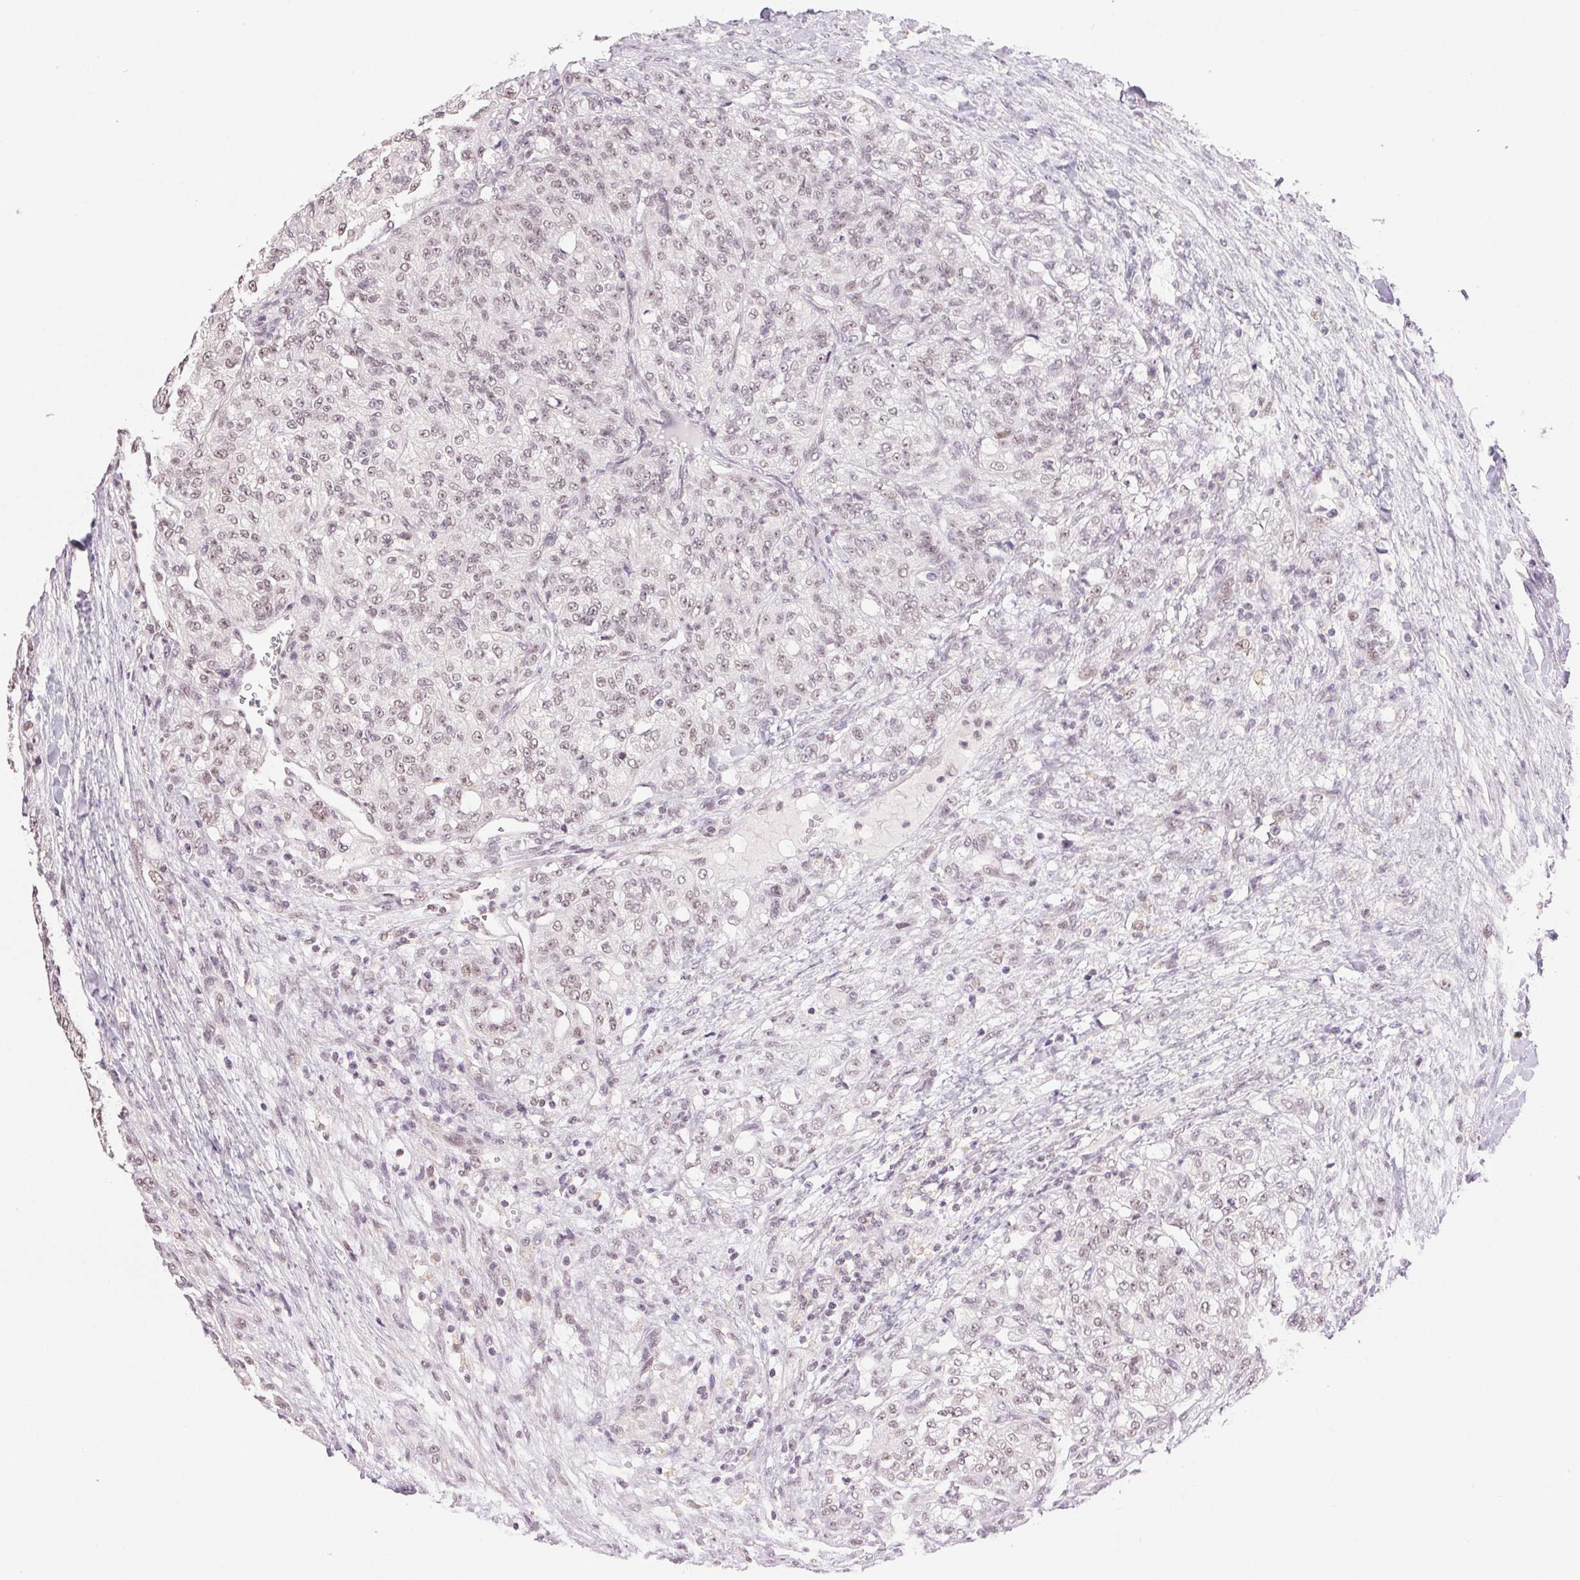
{"staining": {"intensity": "weak", "quantity": "<25%", "location": "nuclear"}, "tissue": "renal cancer", "cell_type": "Tumor cells", "image_type": "cancer", "snomed": [{"axis": "morphology", "description": "Adenocarcinoma, NOS"}, {"axis": "topography", "description": "Kidney"}], "caption": "Renal cancer (adenocarcinoma) stained for a protein using IHC exhibits no staining tumor cells.", "gene": "PRPF18", "patient": {"sex": "female", "age": 63}}